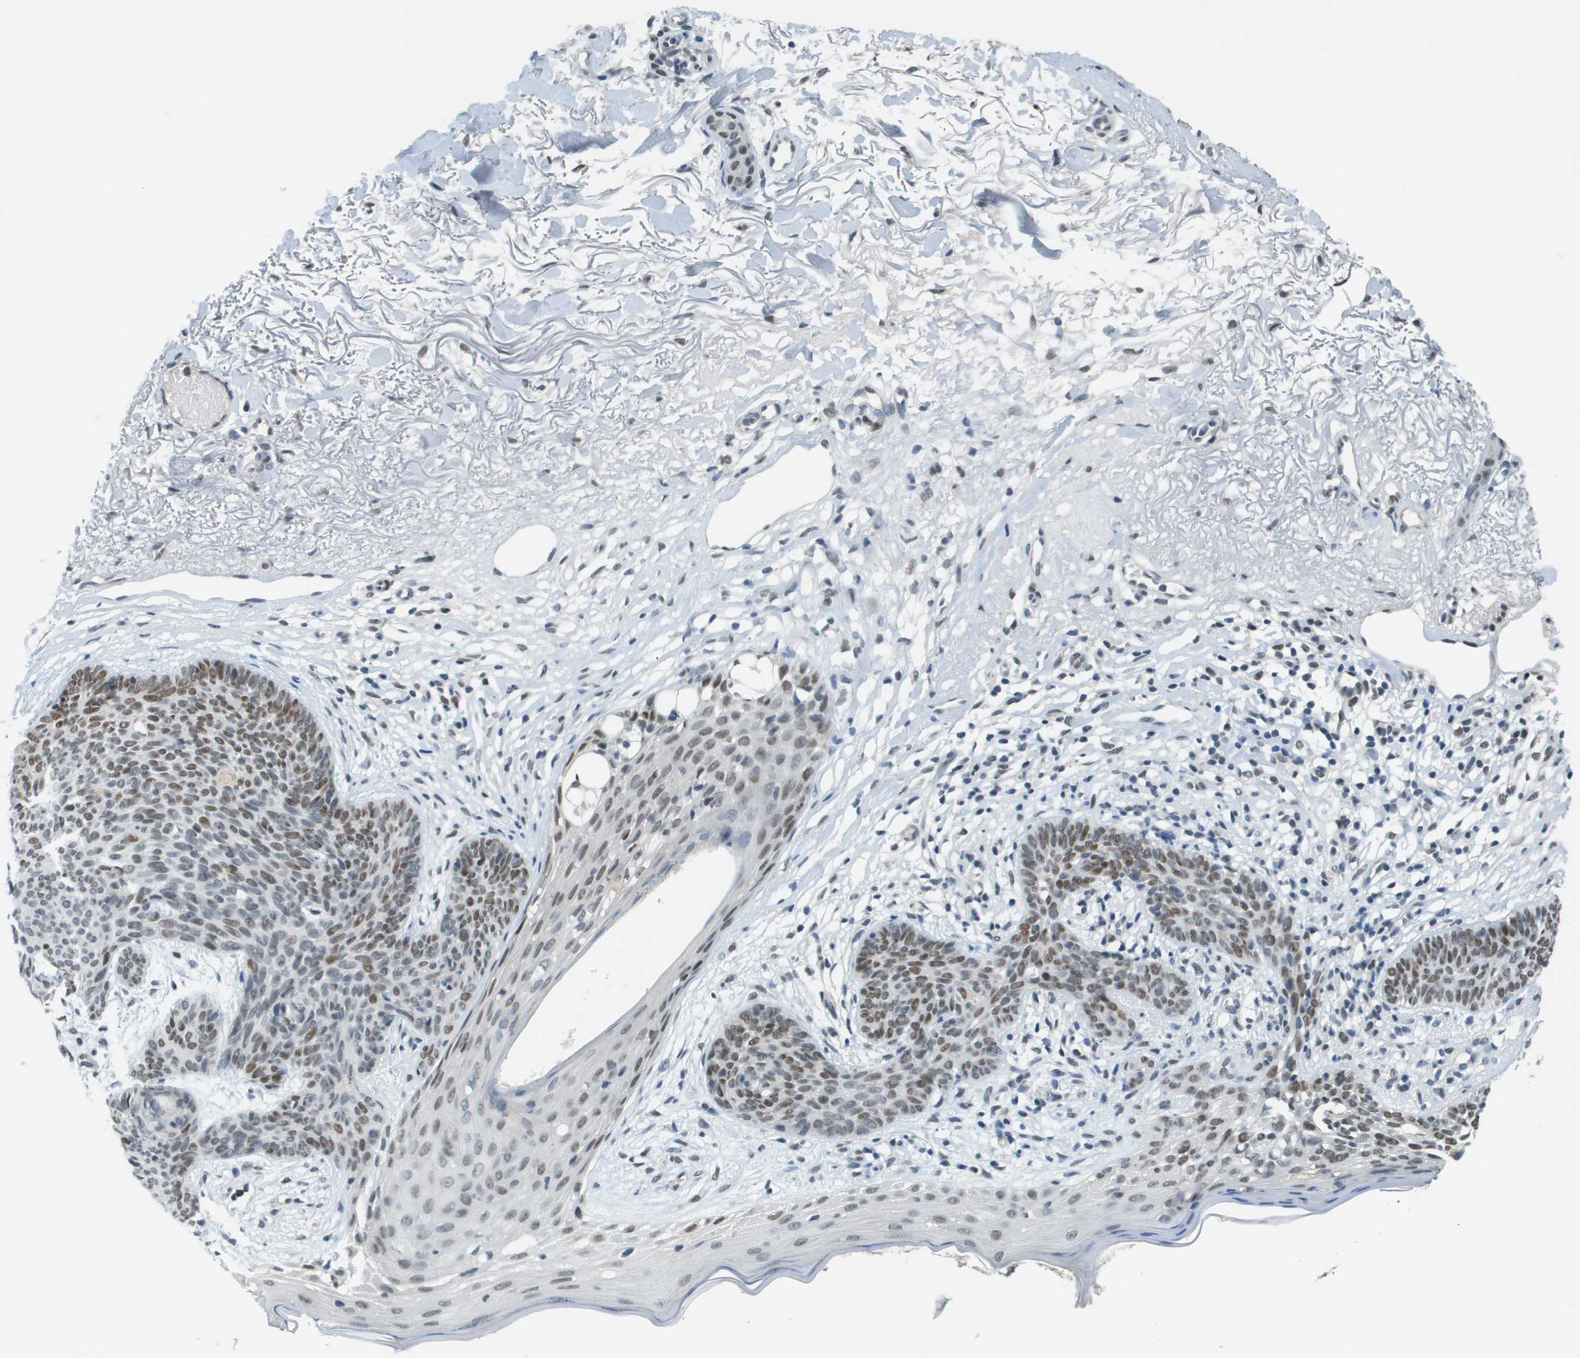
{"staining": {"intensity": "moderate", "quantity": "25%-75%", "location": "nuclear"}, "tissue": "skin cancer", "cell_type": "Tumor cells", "image_type": "cancer", "snomed": [{"axis": "morphology", "description": "Normal tissue, NOS"}, {"axis": "morphology", "description": "Basal cell carcinoma"}, {"axis": "topography", "description": "Skin"}], "caption": "Immunohistochemistry (IHC) micrograph of skin basal cell carcinoma stained for a protein (brown), which demonstrates medium levels of moderate nuclear positivity in about 25%-75% of tumor cells.", "gene": "CBX5", "patient": {"sex": "female", "age": 70}}